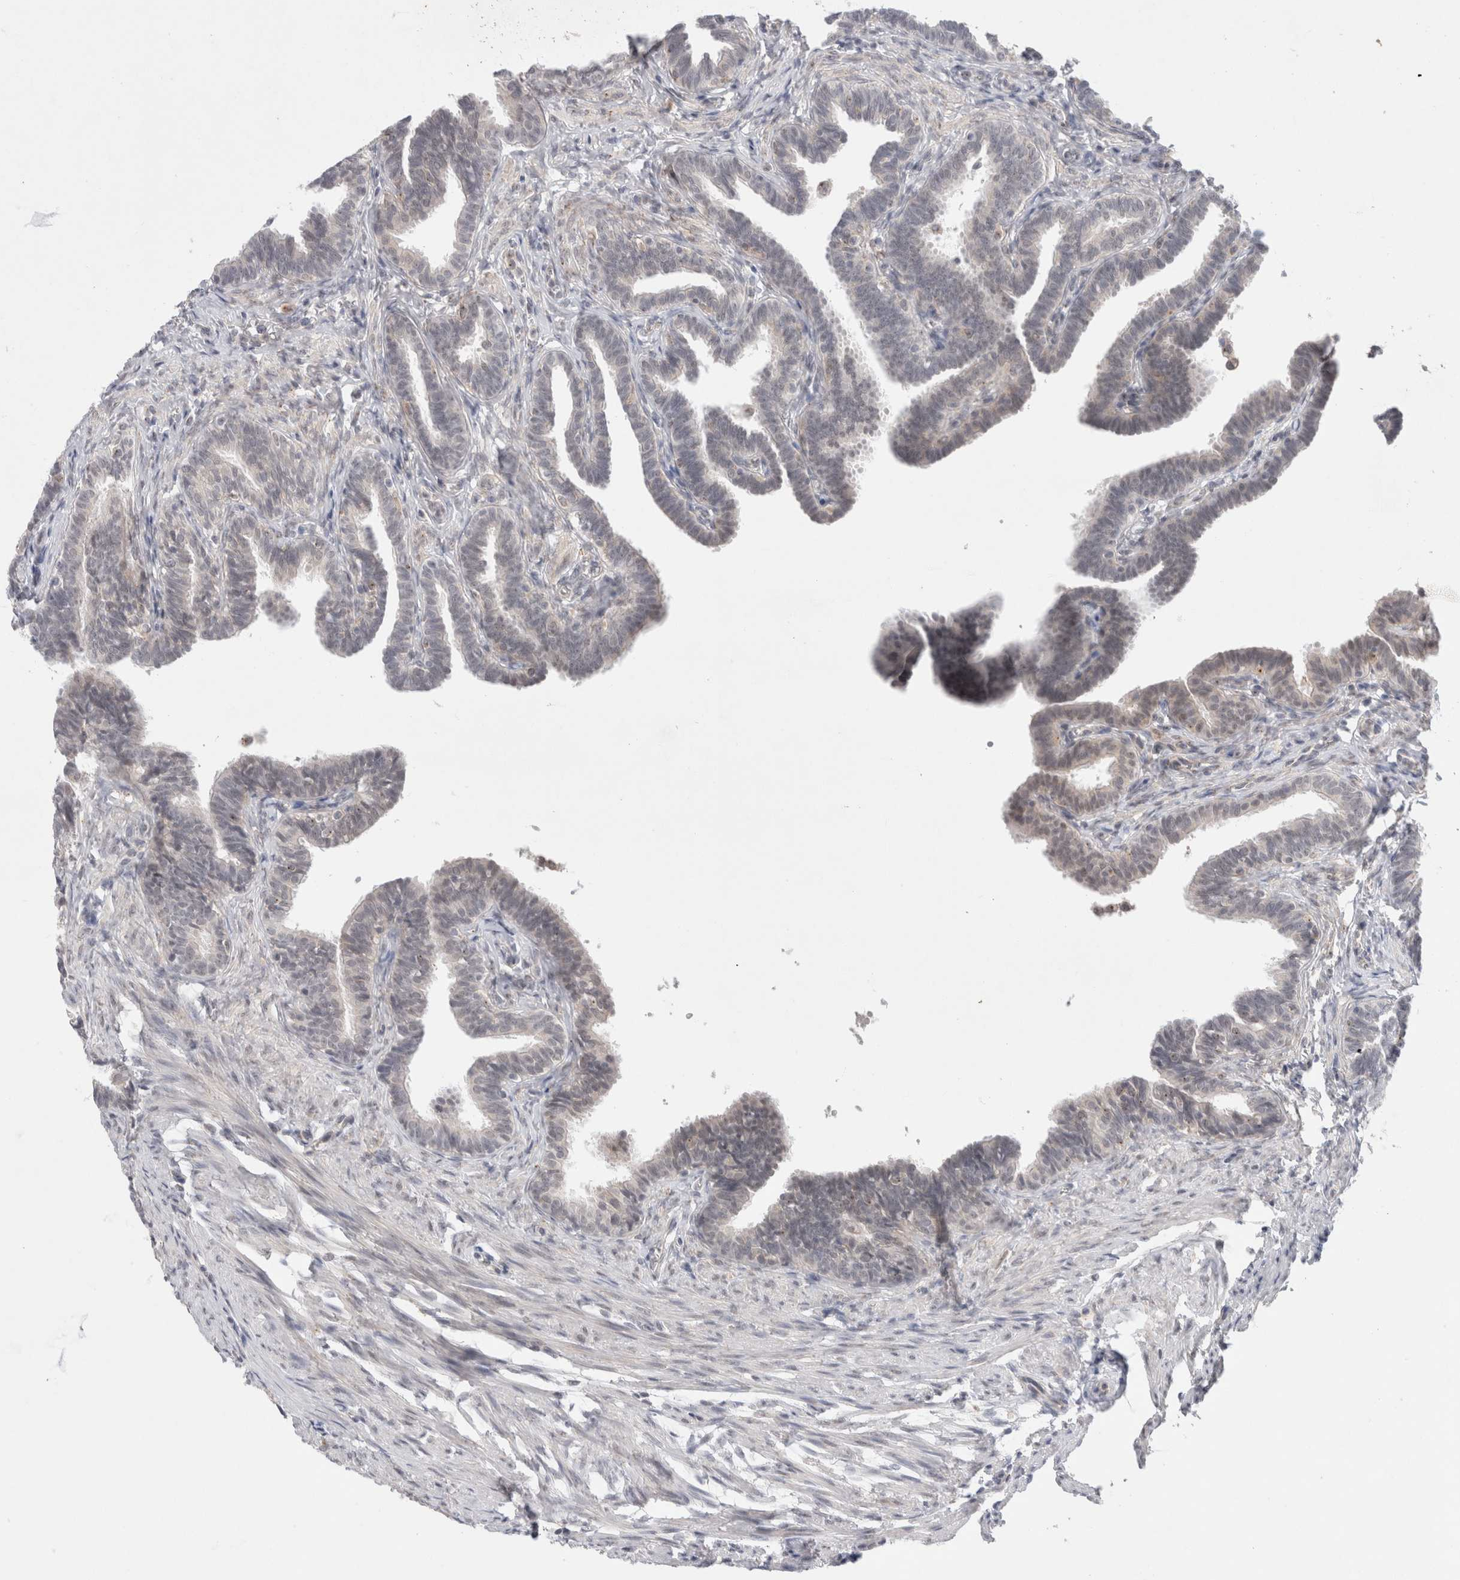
{"staining": {"intensity": "negative", "quantity": "none", "location": "none"}, "tissue": "fallopian tube", "cell_type": "Glandular cells", "image_type": "normal", "snomed": [{"axis": "morphology", "description": "Normal tissue, NOS"}, {"axis": "topography", "description": "Fallopian tube"}, {"axis": "topography", "description": "Ovary"}], "caption": "This is a photomicrograph of immunohistochemistry (IHC) staining of benign fallopian tube, which shows no expression in glandular cells. Brightfield microscopy of IHC stained with DAB (3,3'-diaminobenzidine) (brown) and hematoxylin (blue), captured at high magnification.", "gene": "BICD2", "patient": {"sex": "female", "age": 23}}